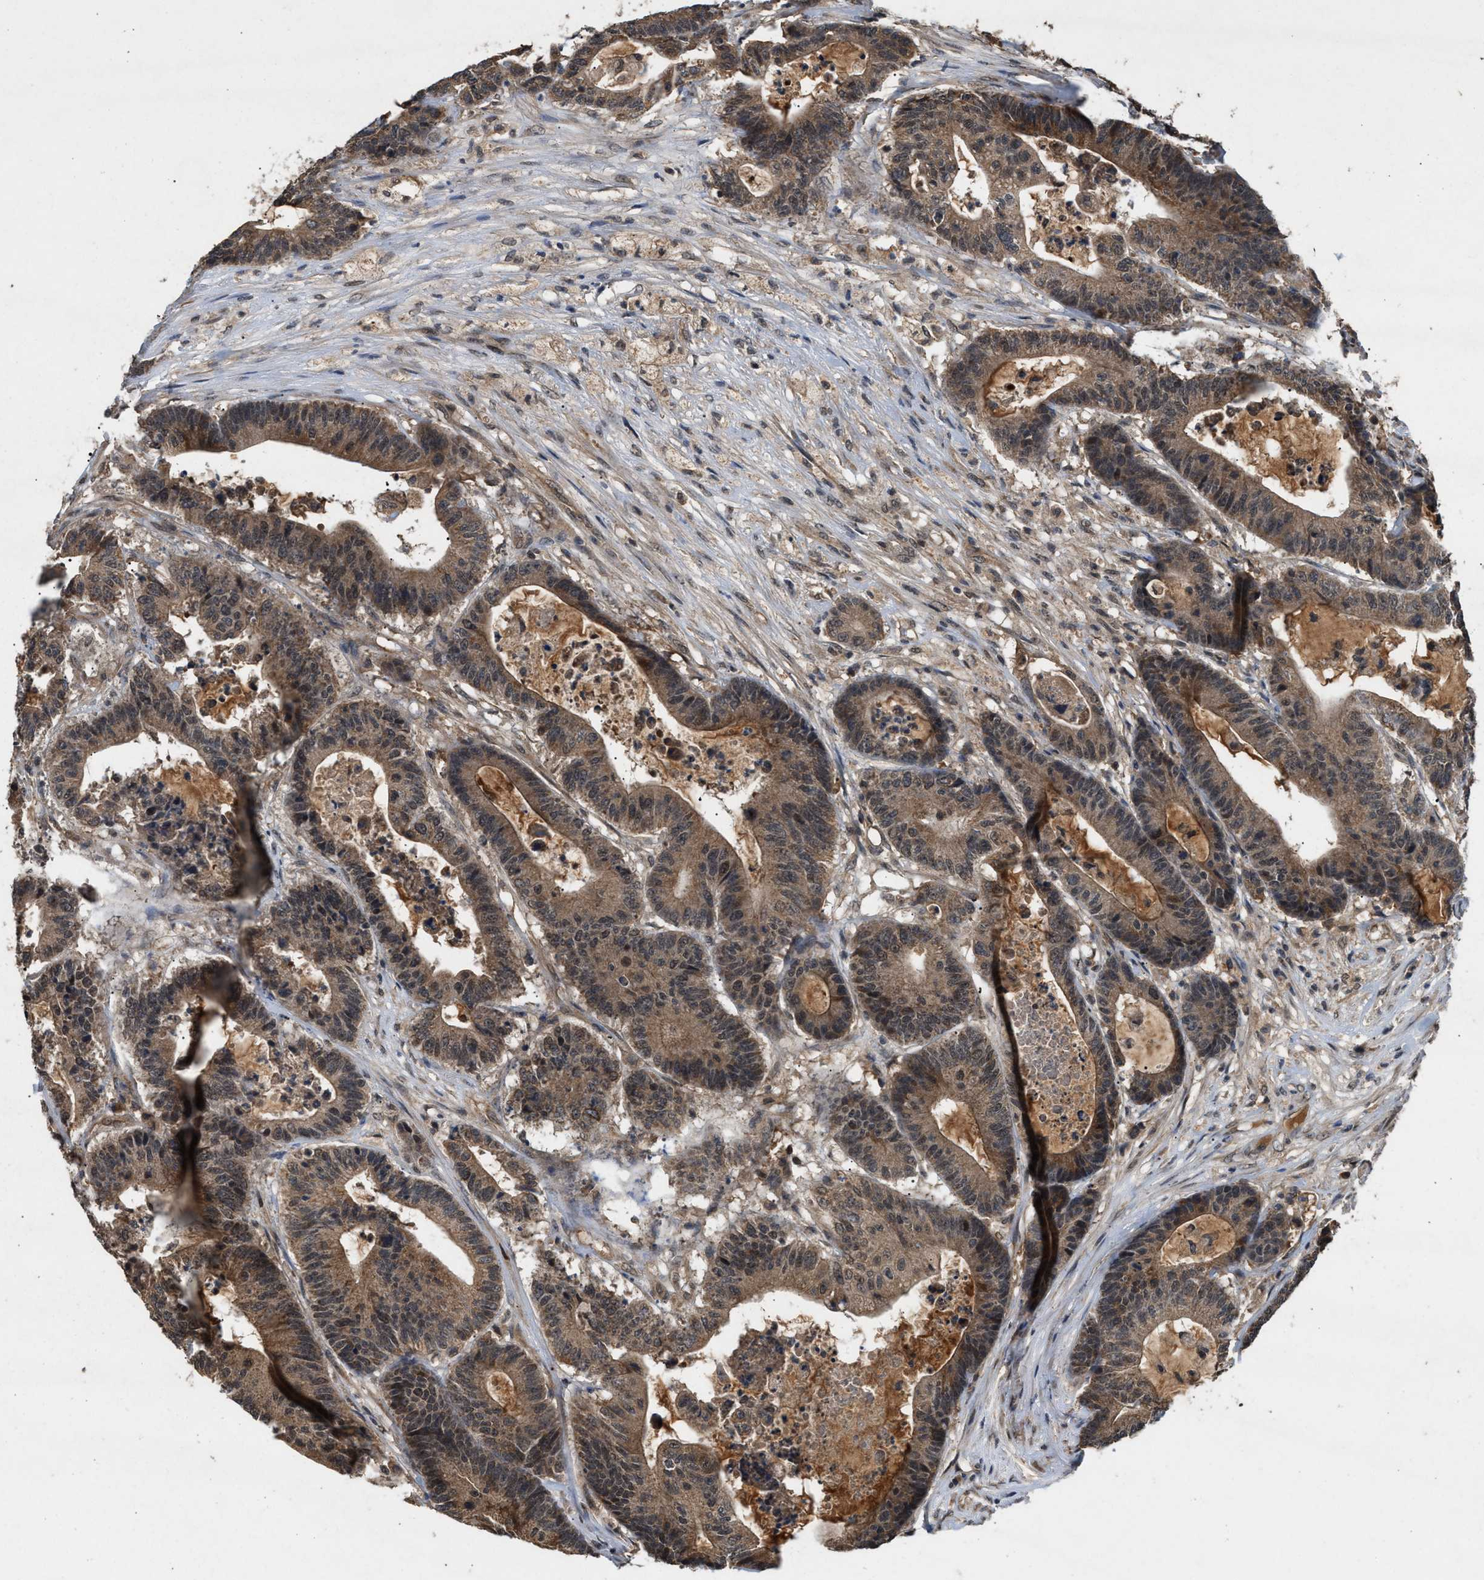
{"staining": {"intensity": "weak", "quantity": ">75%", "location": "cytoplasmic/membranous,nuclear"}, "tissue": "colorectal cancer", "cell_type": "Tumor cells", "image_type": "cancer", "snomed": [{"axis": "morphology", "description": "Adenocarcinoma, NOS"}, {"axis": "topography", "description": "Colon"}], "caption": "Immunohistochemistry (IHC) staining of colorectal cancer, which demonstrates low levels of weak cytoplasmic/membranous and nuclear staining in approximately >75% of tumor cells indicating weak cytoplasmic/membranous and nuclear protein positivity. The staining was performed using DAB (3,3'-diaminobenzidine) (brown) for protein detection and nuclei were counterstained in hematoxylin (blue).", "gene": "RUSC2", "patient": {"sex": "female", "age": 84}}